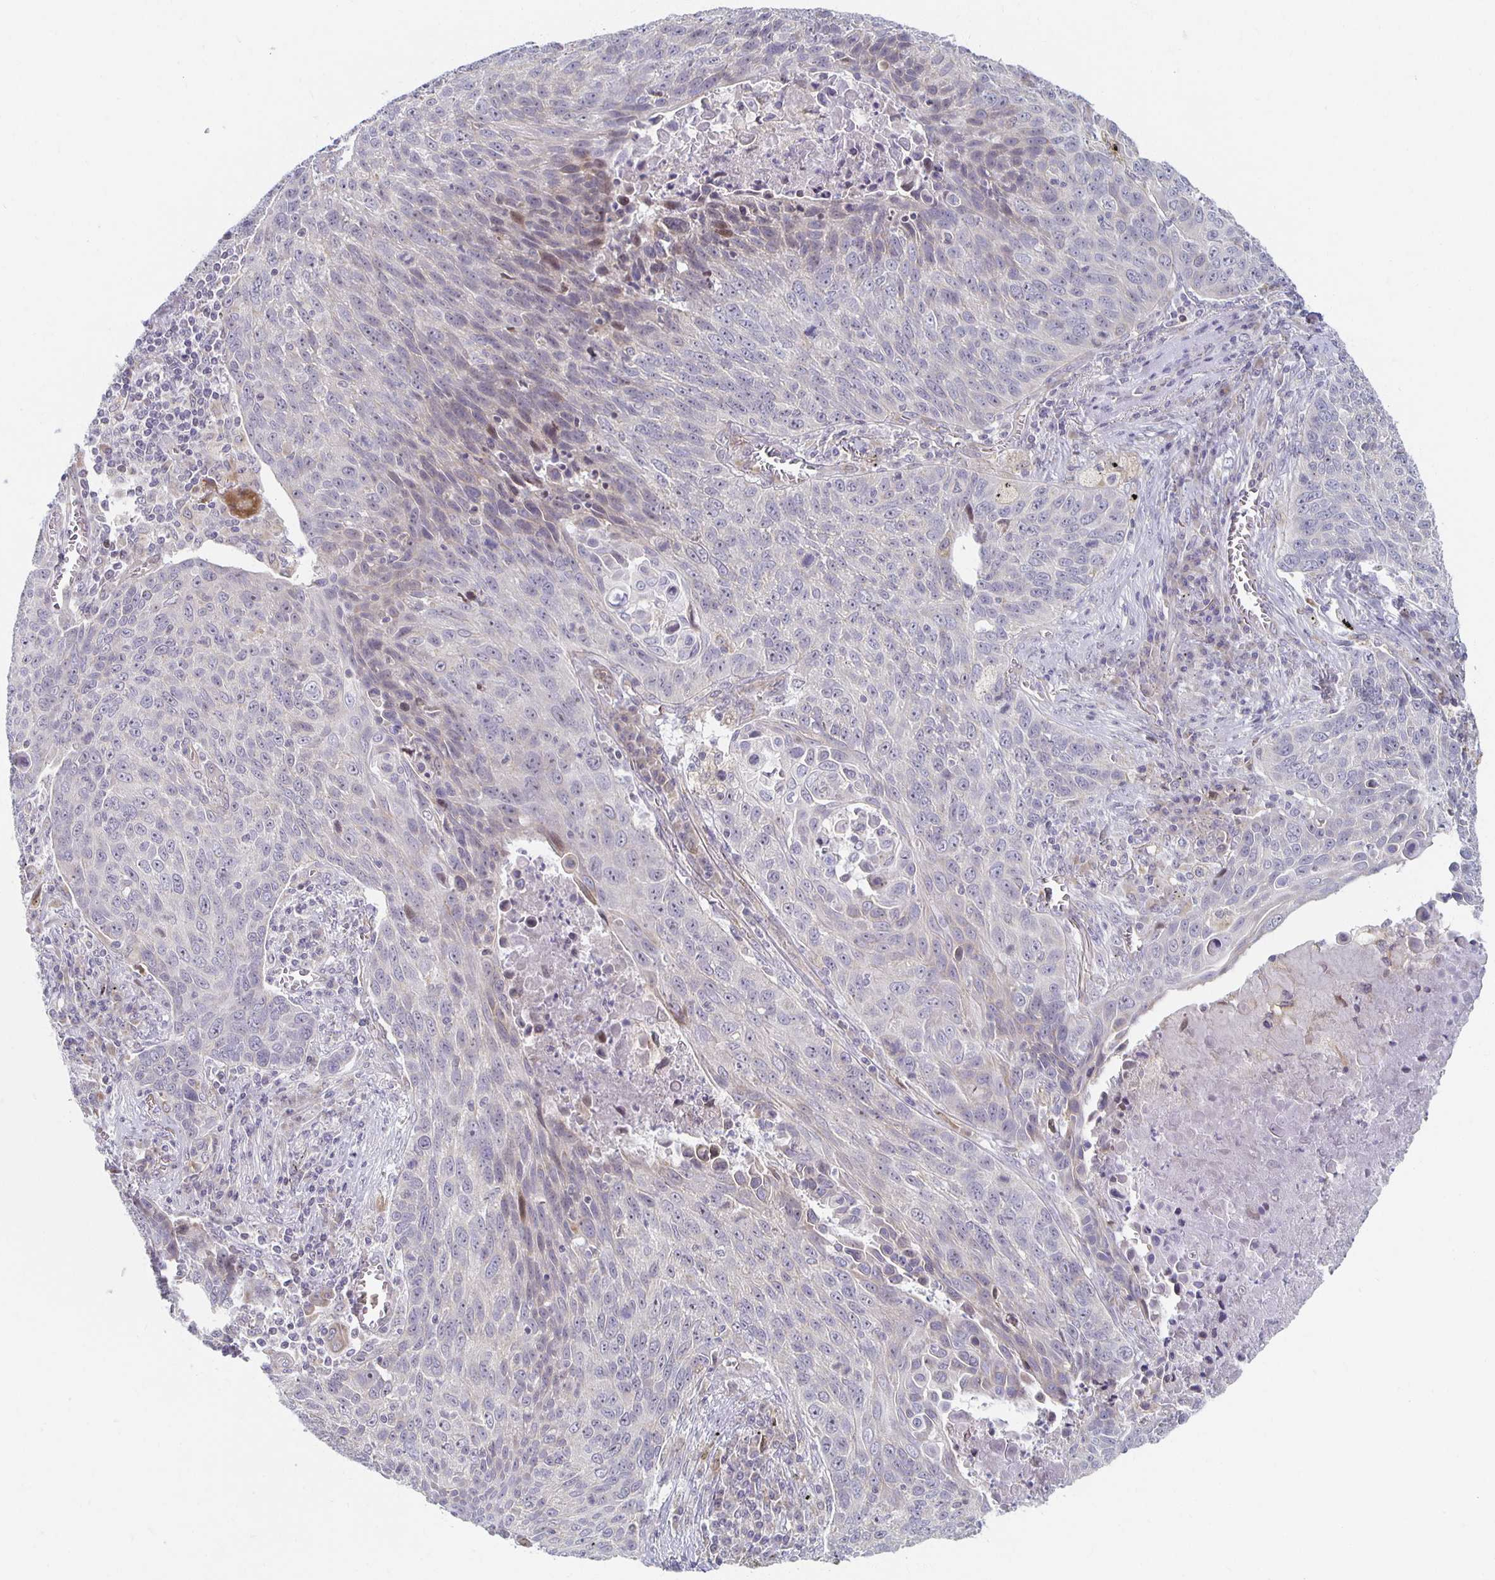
{"staining": {"intensity": "weak", "quantity": "<25%", "location": "nuclear"}, "tissue": "lung cancer", "cell_type": "Tumor cells", "image_type": "cancer", "snomed": [{"axis": "morphology", "description": "Squamous cell carcinoma, NOS"}, {"axis": "topography", "description": "Lung"}], "caption": "Immunohistochemistry (IHC) of human lung cancer (squamous cell carcinoma) shows no staining in tumor cells.", "gene": "HCFC1R1", "patient": {"sex": "male", "age": 78}}